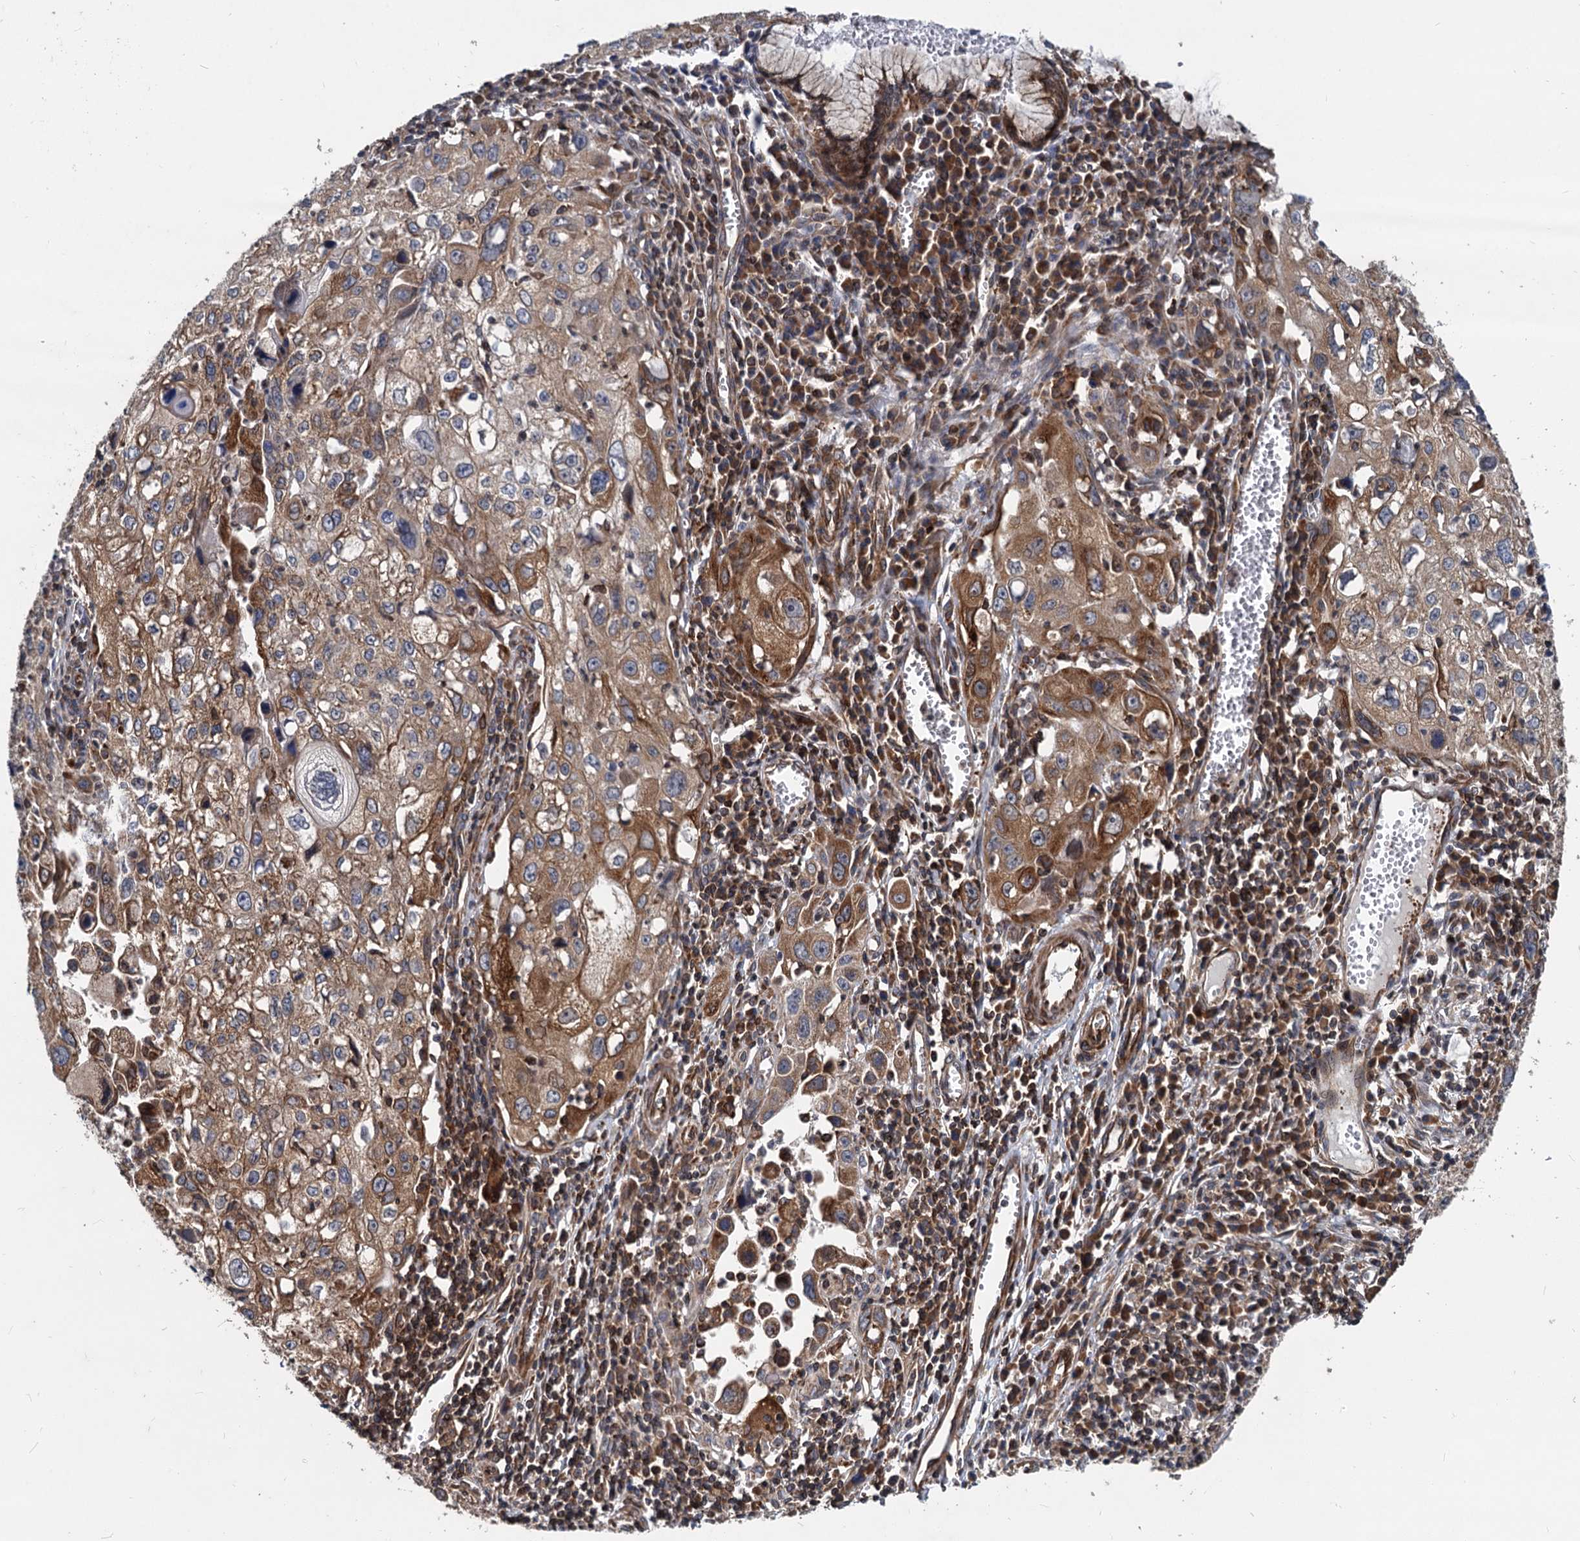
{"staining": {"intensity": "strong", "quantity": "25%-75%", "location": "cytoplasmic/membranous"}, "tissue": "cervical cancer", "cell_type": "Tumor cells", "image_type": "cancer", "snomed": [{"axis": "morphology", "description": "Squamous cell carcinoma, NOS"}, {"axis": "topography", "description": "Cervix"}], "caption": "Protein staining displays strong cytoplasmic/membranous staining in approximately 25%-75% of tumor cells in cervical squamous cell carcinoma.", "gene": "STIM1", "patient": {"sex": "female", "age": 42}}